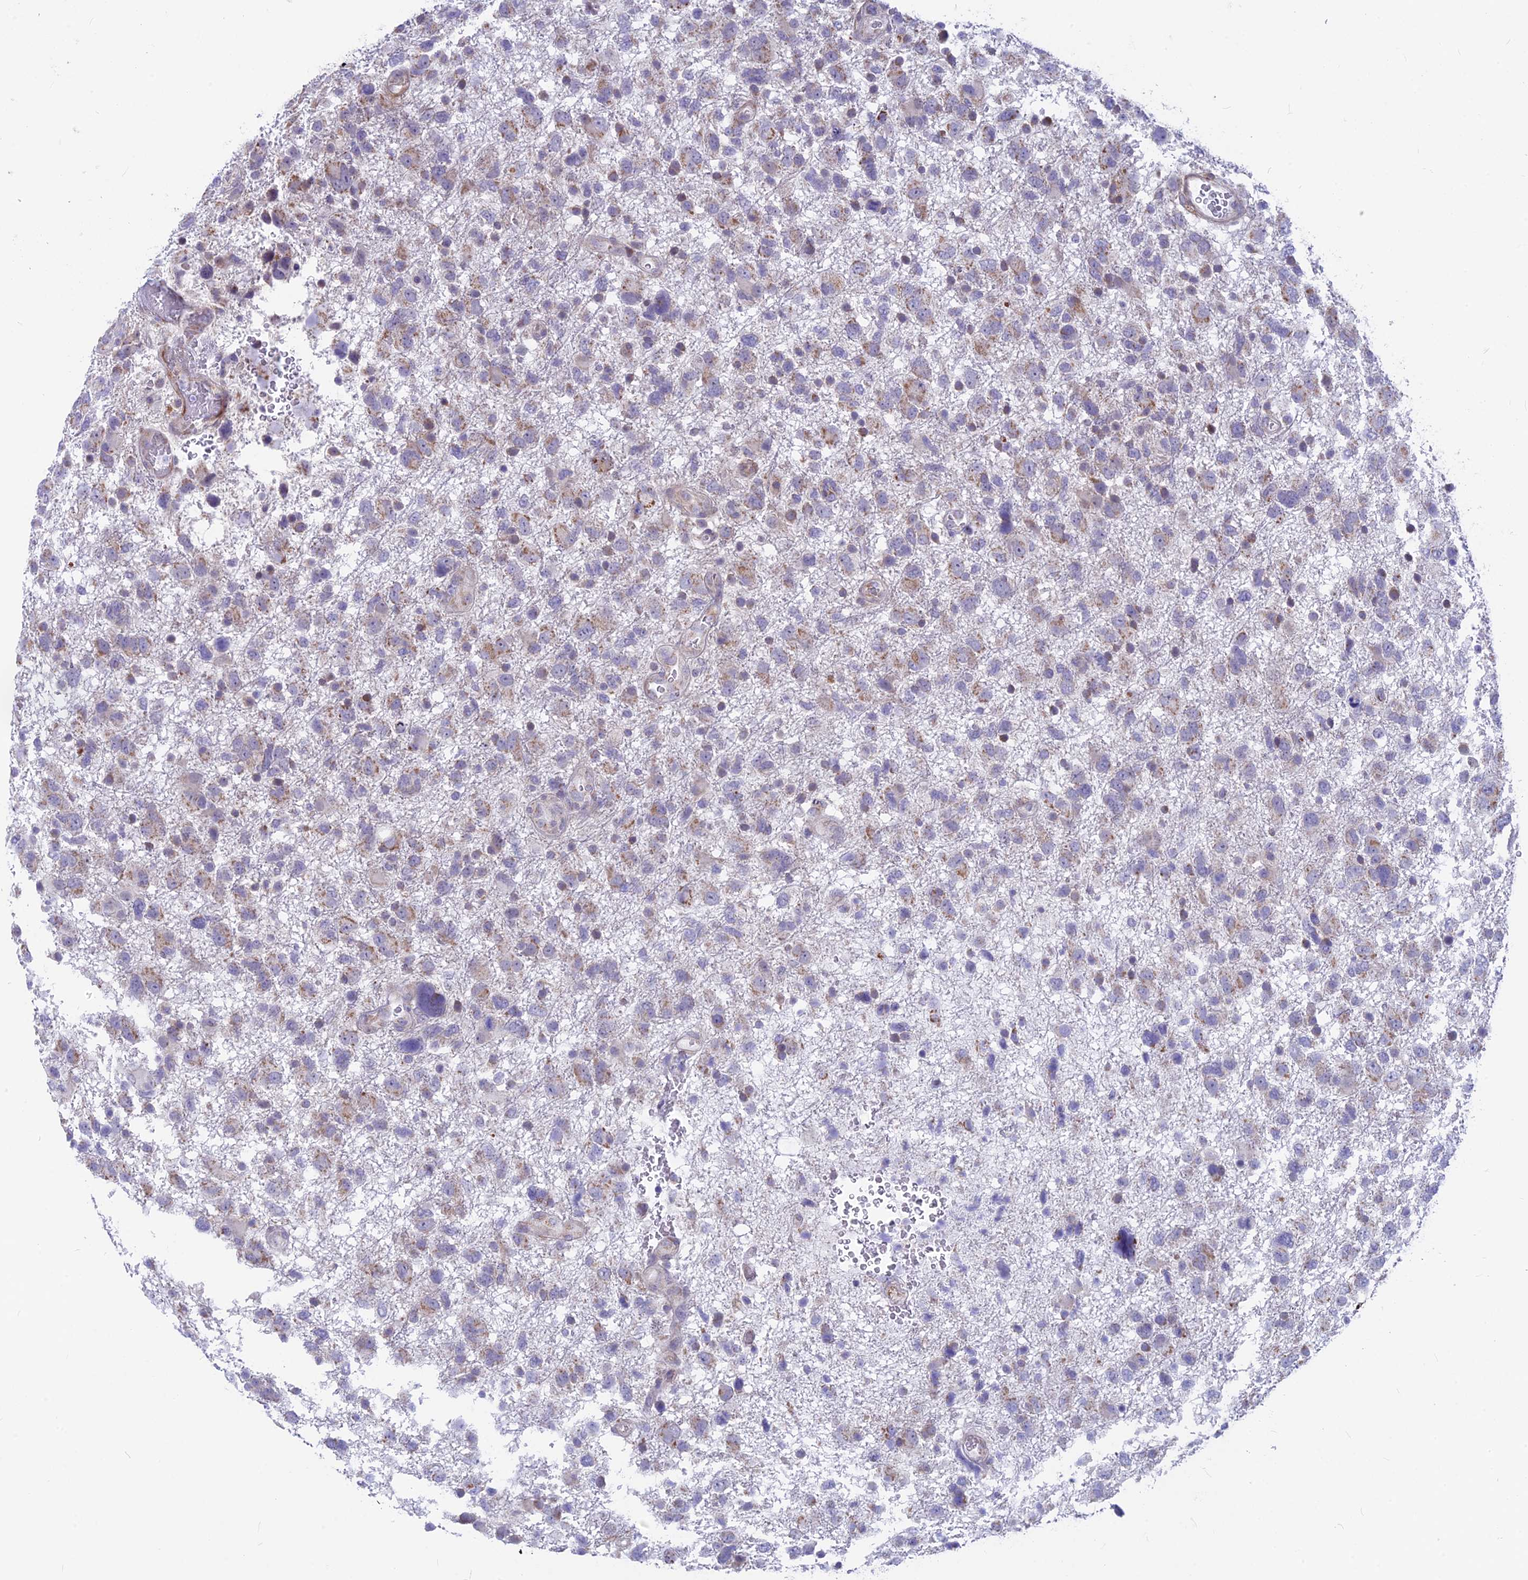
{"staining": {"intensity": "weak", "quantity": "25%-75%", "location": "cytoplasmic/membranous"}, "tissue": "glioma", "cell_type": "Tumor cells", "image_type": "cancer", "snomed": [{"axis": "morphology", "description": "Glioma, malignant, High grade"}, {"axis": "topography", "description": "Brain"}], "caption": "Protein analysis of glioma tissue shows weak cytoplasmic/membranous staining in approximately 25%-75% of tumor cells.", "gene": "PLAC9", "patient": {"sex": "male", "age": 61}}